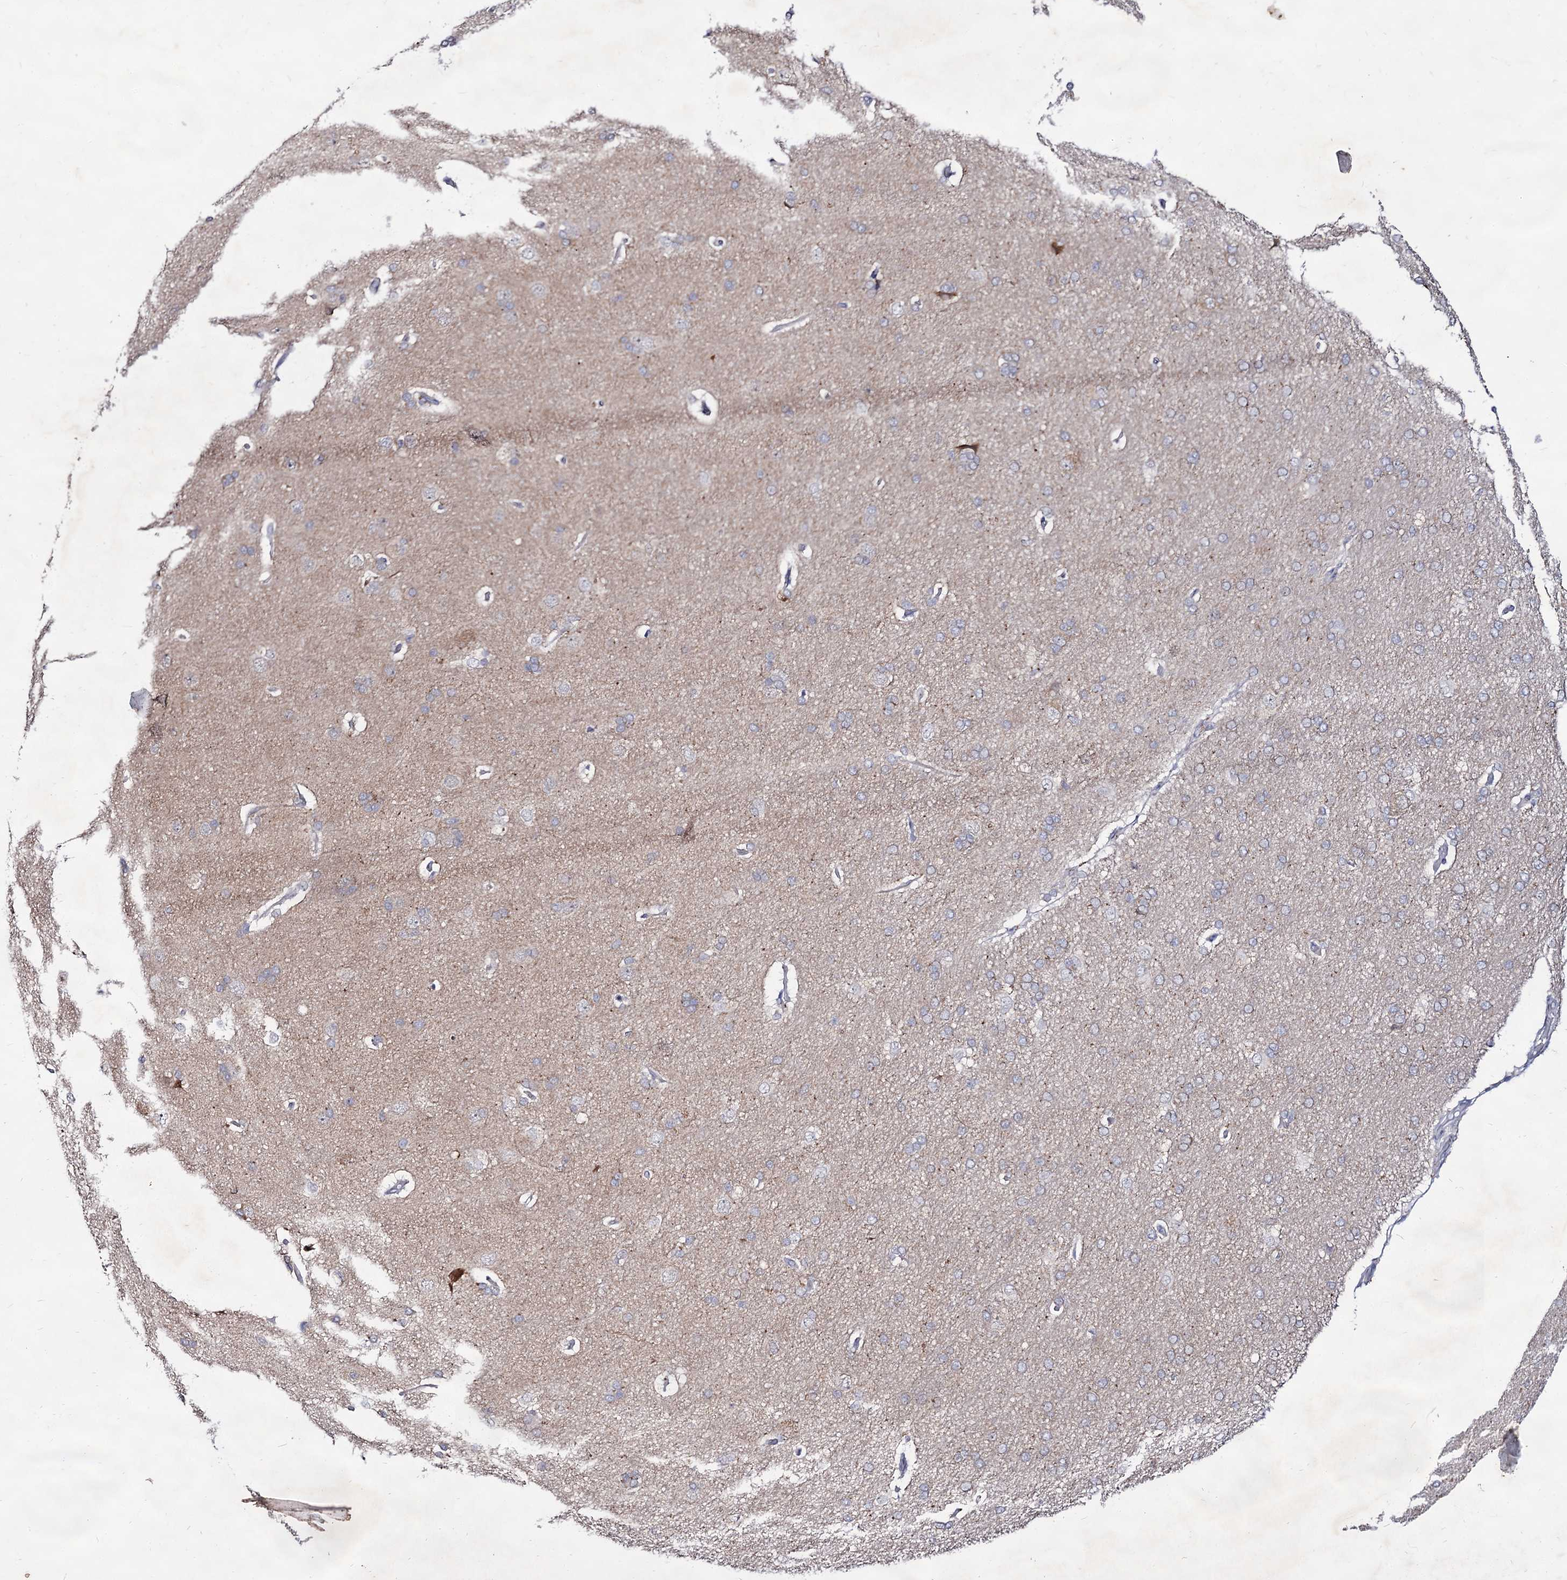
{"staining": {"intensity": "negative", "quantity": "none", "location": "none"}, "tissue": "cerebral cortex", "cell_type": "Endothelial cells", "image_type": "normal", "snomed": [{"axis": "morphology", "description": "Normal tissue, NOS"}, {"axis": "topography", "description": "Cerebral cortex"}], "caption": "Photomicrograph shows no significant protein positivity in endothelial cells of benign cerebral cortex.", "gene": "ARFIP2", "patient": {"sex": "male", "age": 62}}